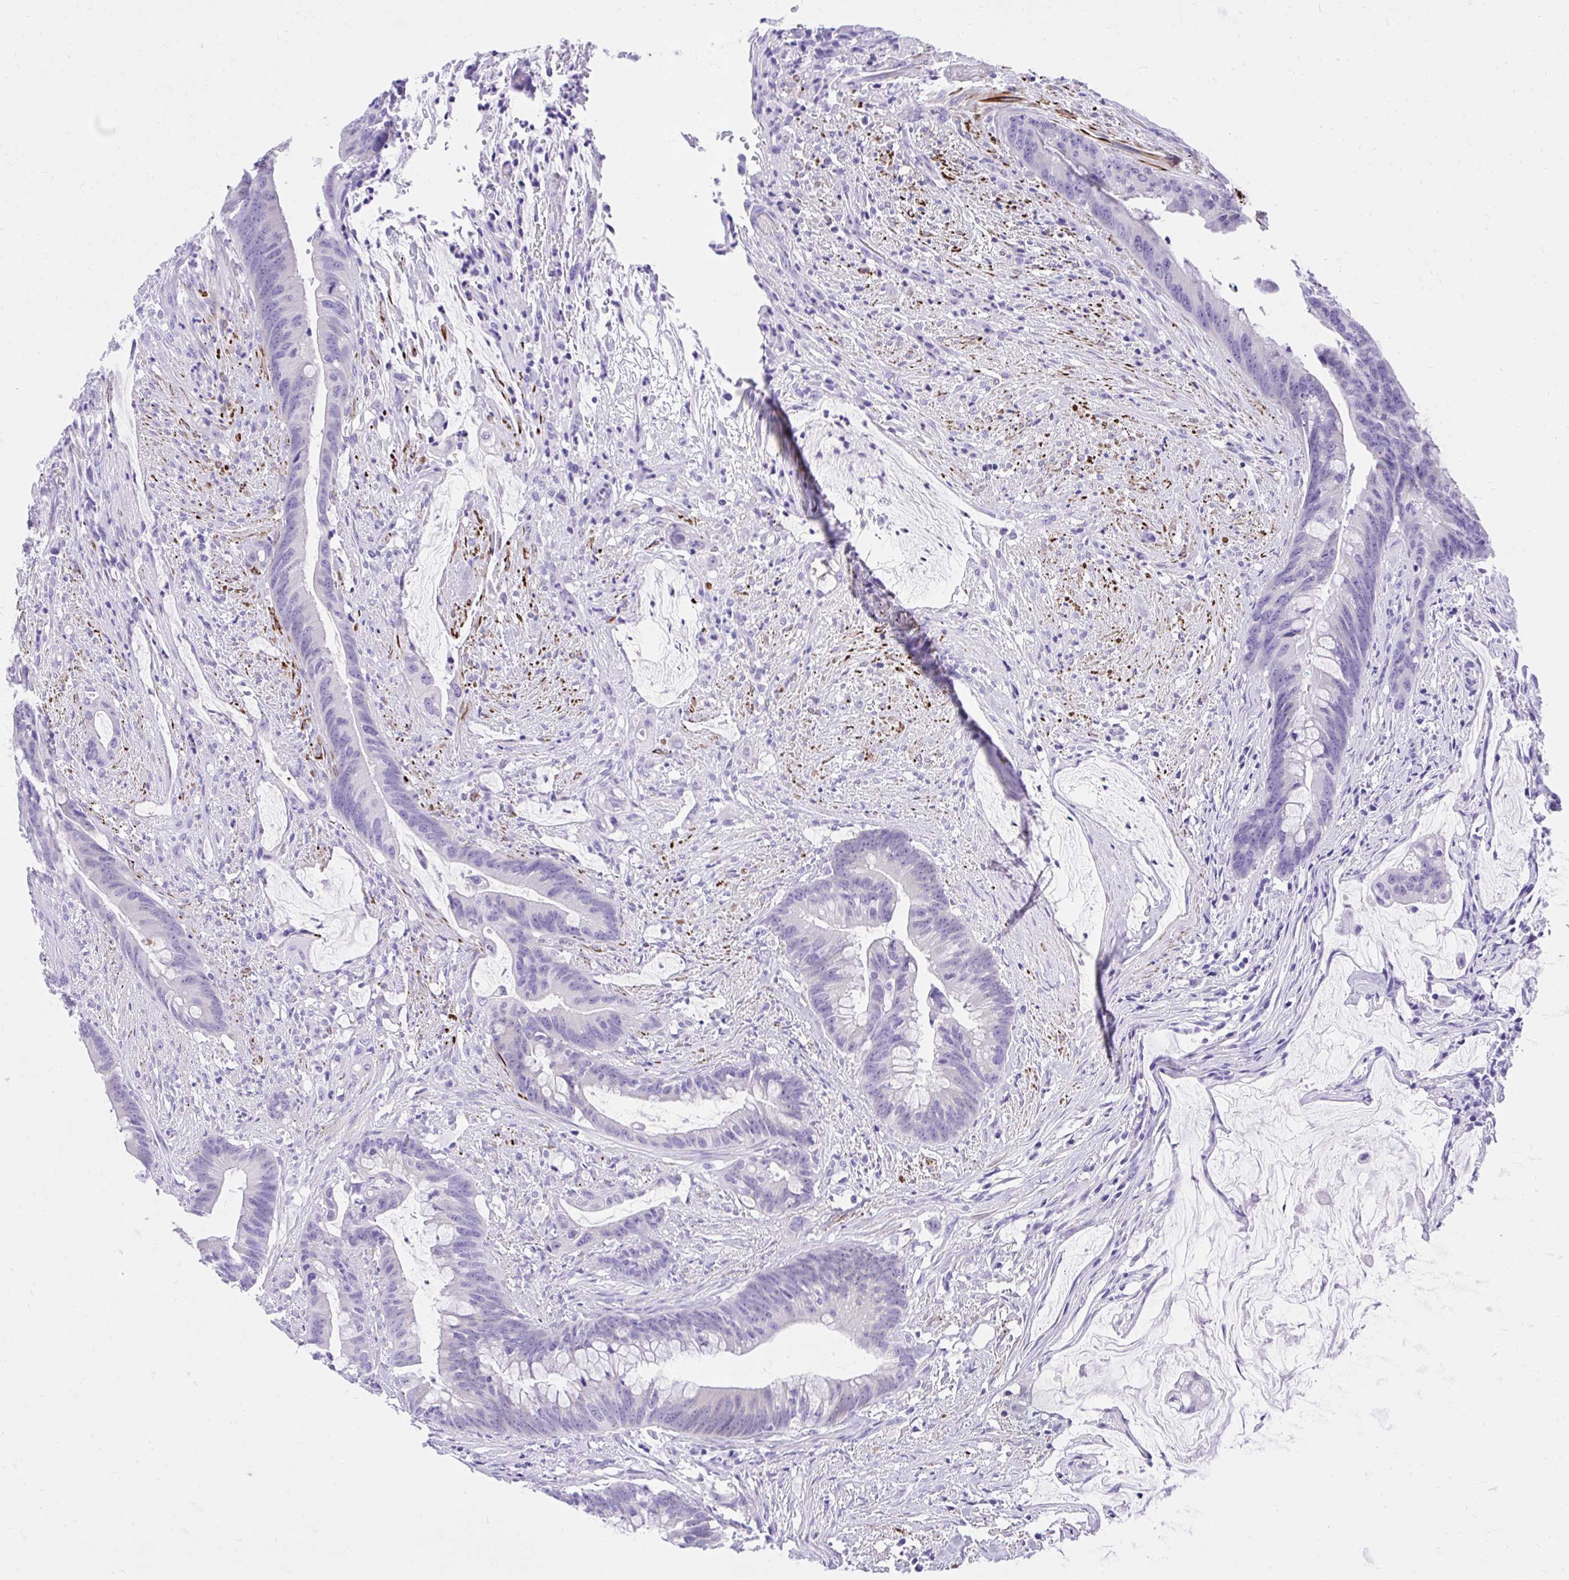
{"staining": {"intensity": "negative", "quantity": "none", "location": "none"}, "tissue": "colorectal cancer", "cell_type": "Tumor cells", "image_type": "cancer", "snomed": [{"axis": "morphology", "description": "Adenocarcinoma, NOS"}, {"axis": "topography", "description": "Colon"}], "caption": "DAB (3,3'-diaminobenzidine) immunohistochemical staining of colorectal cancer (adenocarcinoma) displays no significant expression in tumor cells.", "gene": "KCNN4", "patient": {"sex": "male", "age": 62}}